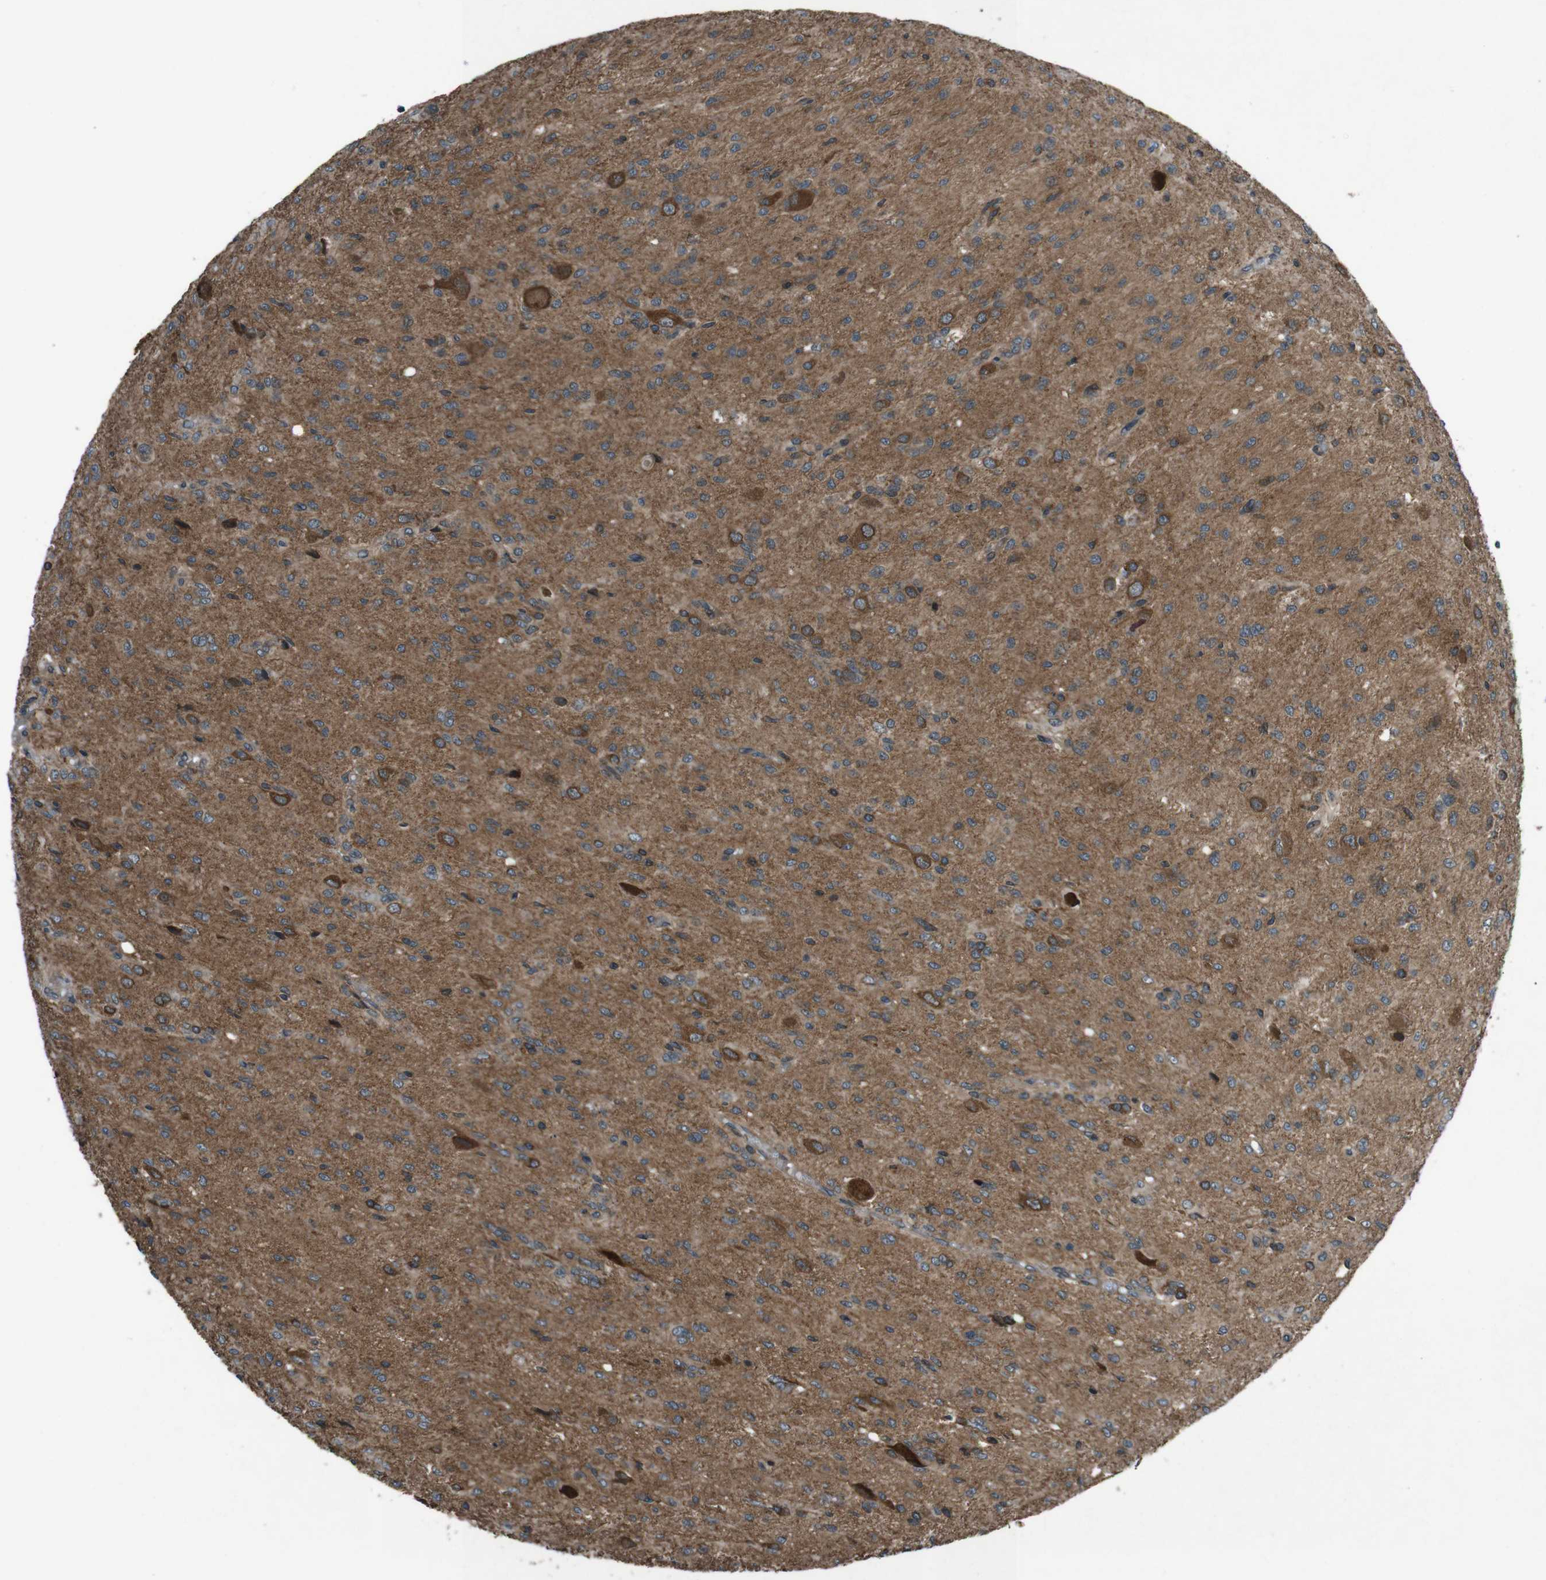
{"staining": {"intensity": "moderate", "quantity": ">75%", "location": "cytoplasmic/membranous"}, "tissue": "glioma", "cell_type": "Tumor cells", "image_type": "cancer", "snomed": [{"axis": "morphology", "description": "Glioma, malignant, High grade"}, {"axis": "topography", "description": "Brain"}], "caption": "Immunohistochemistry (IHC) (DAB) staining of human malignant high-grade glioma shows moderate cytoplasmic/membranous protein positivity in about >75% of tumor cells.", "gene": "SLC27A4", "patient": {"sex": "female", "age": 59}}